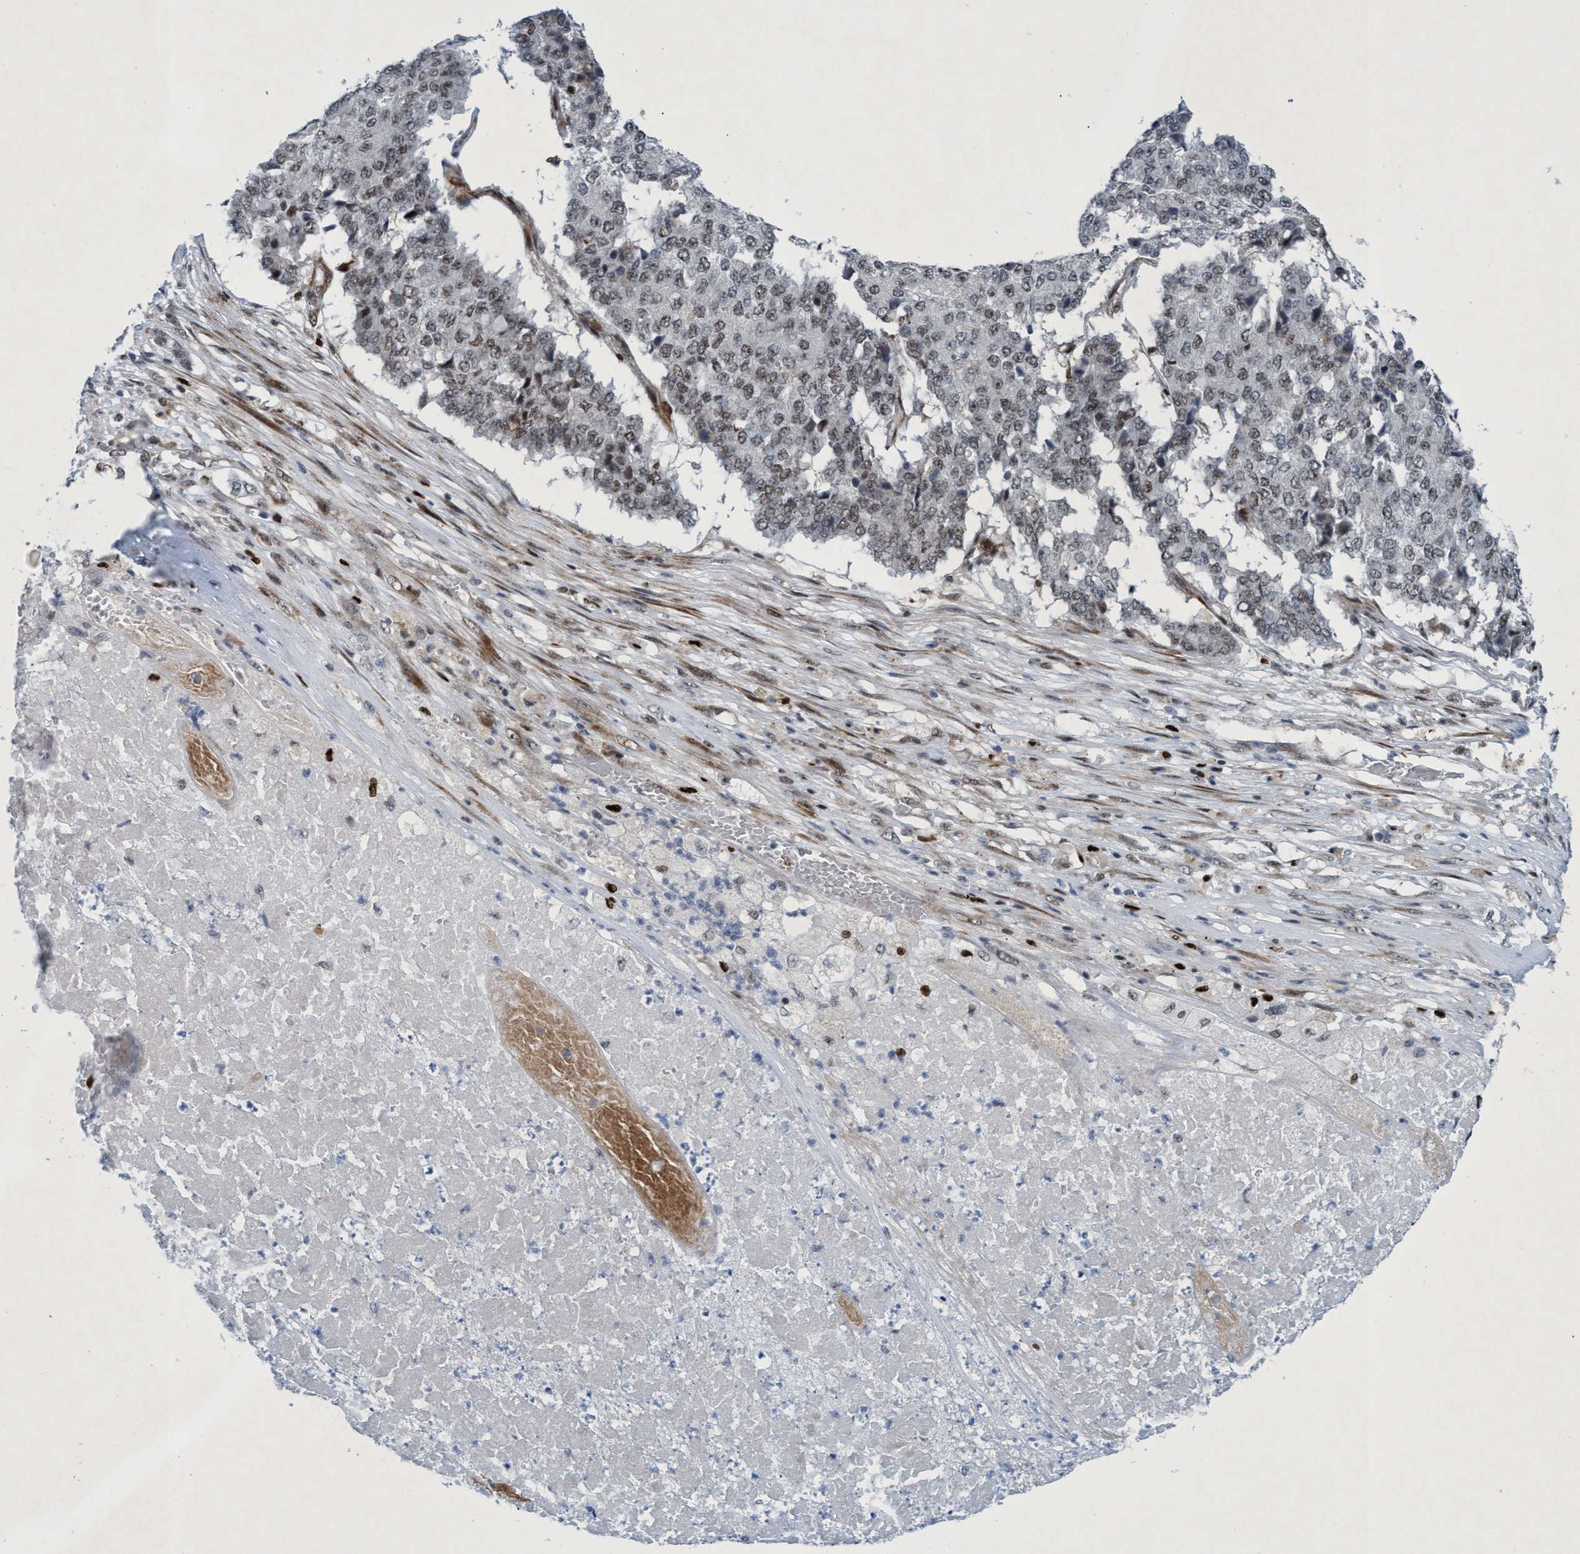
{"staining": {"intensity": "weak", "quantity": ">75%", "location": "nuclear"}, "tissue": "pancreatic cancer", "cell_type": "Tumor cells", "image_type": "cancer", "snomed": [{"axis": "morphology", "description": "Adenocarcinoma, NOS"}, {"axis": "topography", "description": "Pancreas"}], "caption": "An image of adenocarcinoma (pancreatic) stained for a protein displays weak nuclear brown staining in tumor cells. (DAB (3,3'-diaminobenzidine) IHC, brown staining for protein, blue staining for nuclei).", "gene": "CWC27", "patient": {"sex": "male", "age": 50}}